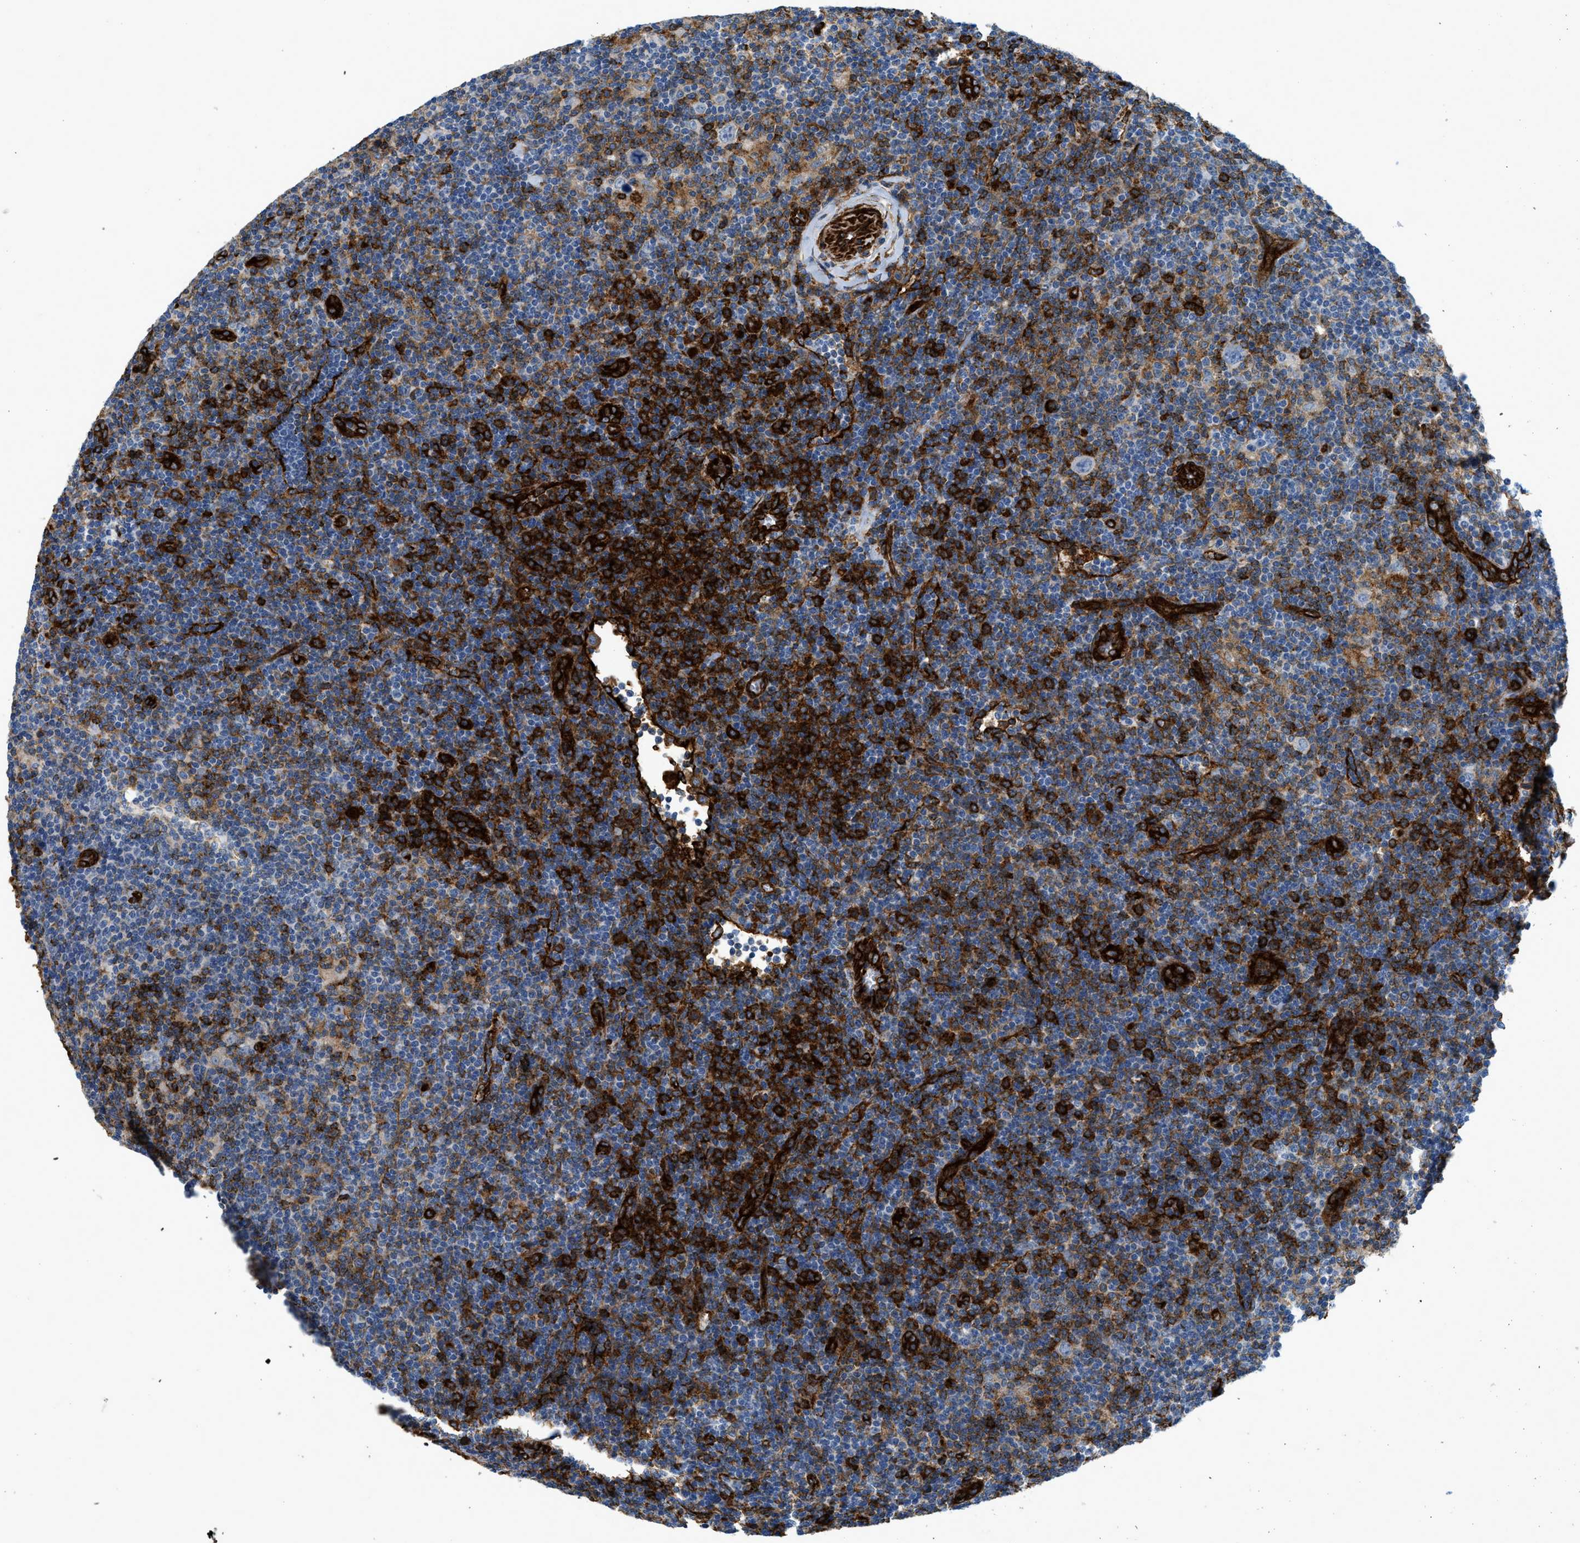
{"staining": {"intensity": "negative", "quantity": "none", "location": "none"}, "tissue": "lymphoma", "cell_type": "Tumor cells", "image_type": "cancer", "snomed": [{"axis": "morphology", "description": "Hodgkin's disease, NOS"}, {"axis": "topography", "description": "Lymph node"}], "caption": "Human Hodgkin's disease stained for a protein using IHC exhibits no expression in tumor cells.", "gene": "HIP1", "patient": {"sex": "female", "age": 57}}